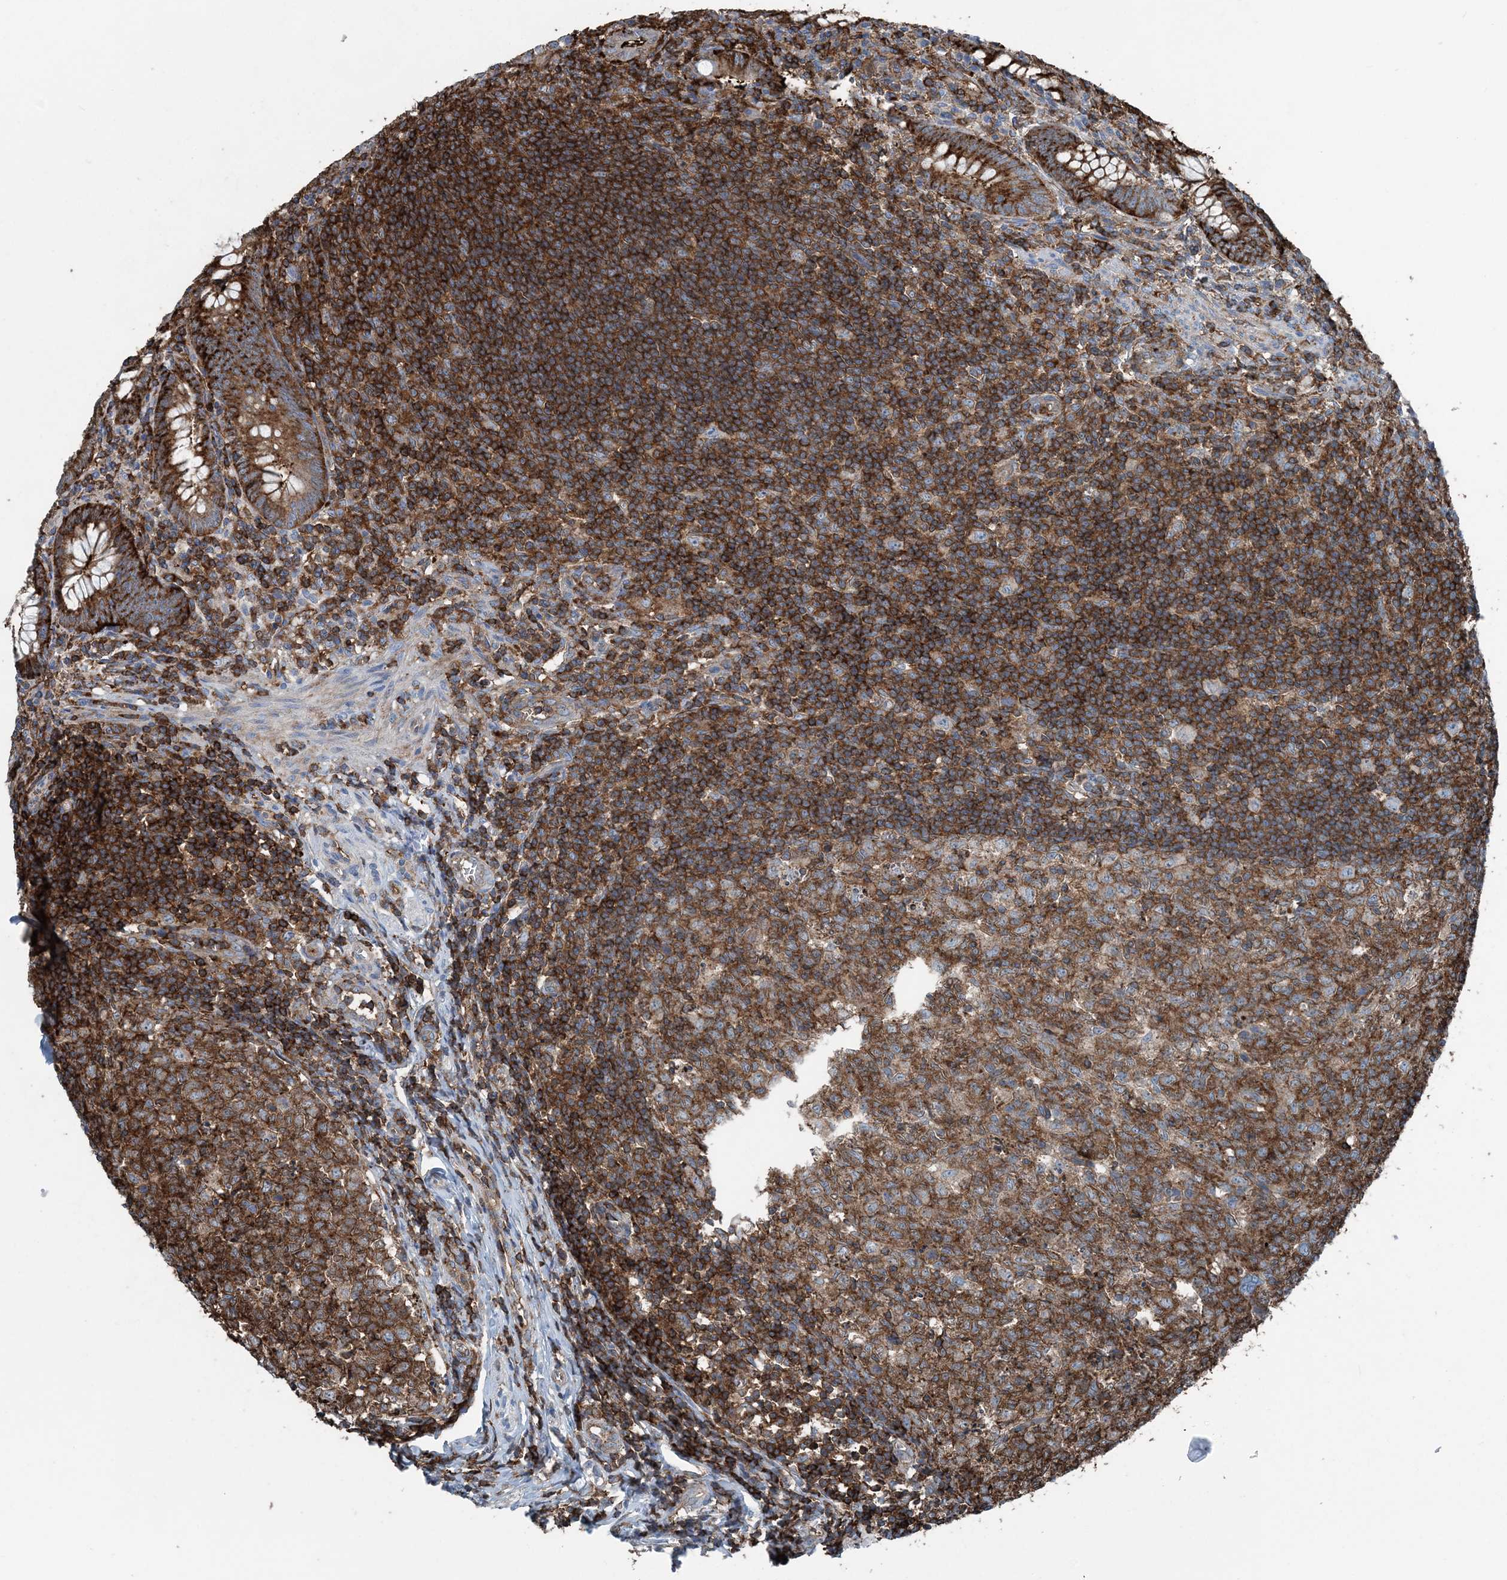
{"staining": {"intensity": "strong", "quantity": ">75%", "location": "cytoplasmic/membranous"}, "tissue": "appendix", "cell_type": "Glandular cells", "image_type": "normal", "snomed": [{"axis": "morphology", "description": "Normal tissue, NOS"}, {"axis": "topography", "description": "Appendix"}], "caption": "Protein expression analysis of normal human appendix reveals strong cytoplasmic/membranous staining in approximately >75% of glandular cells. (brown staining indicates protein expression, while blue staining denotes nuclei).", "gene": "CFL1", "patient": {"sex": "male", "age": 14}}